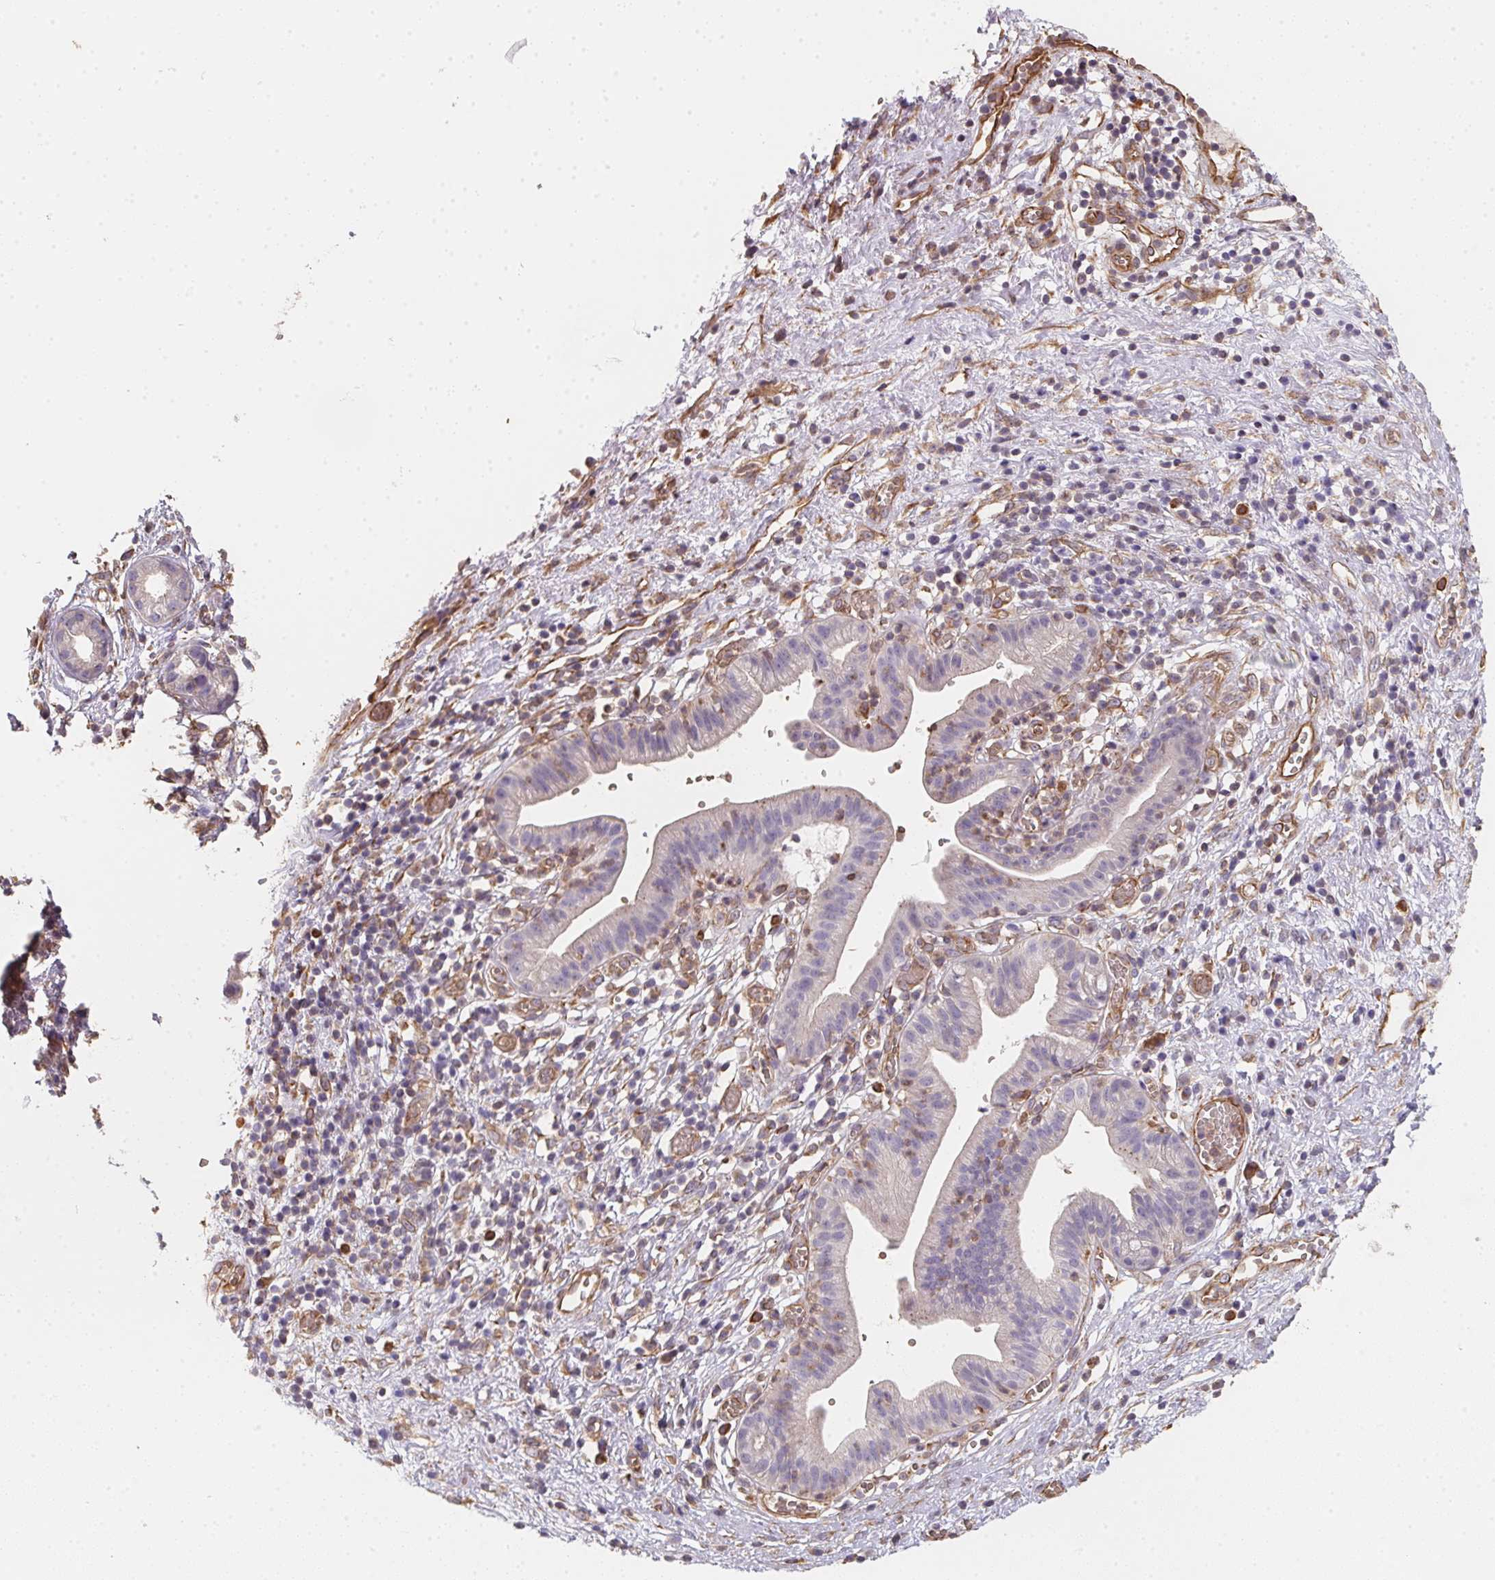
{"staining": {"intensity": "negative", "quantity": "none", "location": "none"}, "tissue": "pancreatic cancer", "cell_type": "Tumor cells", "image_type": "cancer", "snomed": [{"axis": "morphology", "description": "Adenocarcinoma, NOS"}, {"axis": "topography", "description": "Pancreas"}], "caption": "This is a histopathology image of IHC staining of adenocarcinoma (pancreatic), which shows no expression in tumor cells.", "gene": "TBKBP1", "patient": {"sex": "female", "age": 73}}